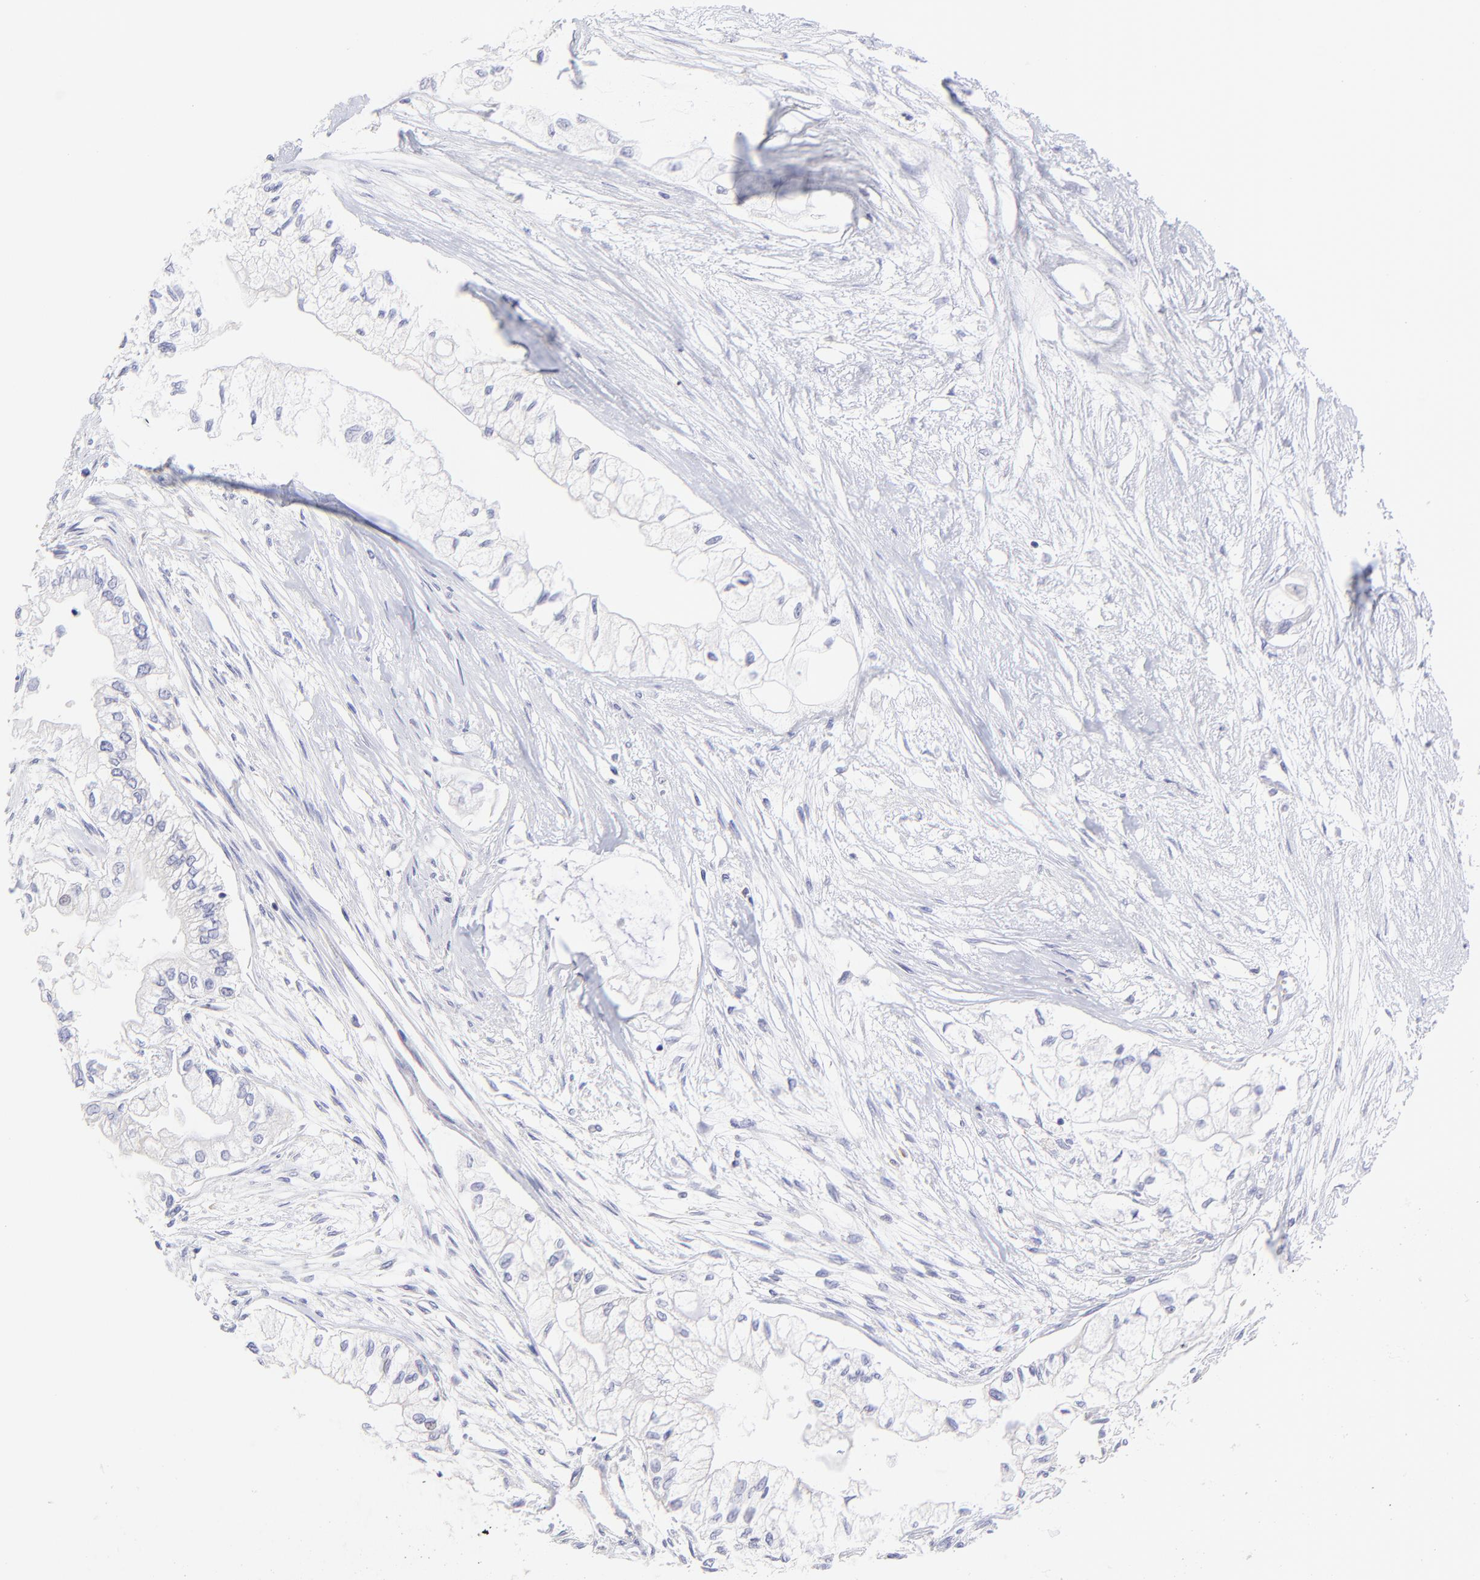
{"staining": {"intensity": "negative", "quantity": "none", "location": "none"}, "tissue": "pancreatic cancer", "cell_type": "Tumor cells", "image_type": "cancer", "snomed": [{"axis": "morphology", "description": "Adenocarcinoma, NOS"}, {"axis": "topography", "description": "Pancreas"}], "caption": "This is an IHC histopathology image of human adenocarcinoma (pancreatic). There is no positivity in tumor cells.", "gene": "HYAL1", "patient": {"sex": "male", "age": 79}}